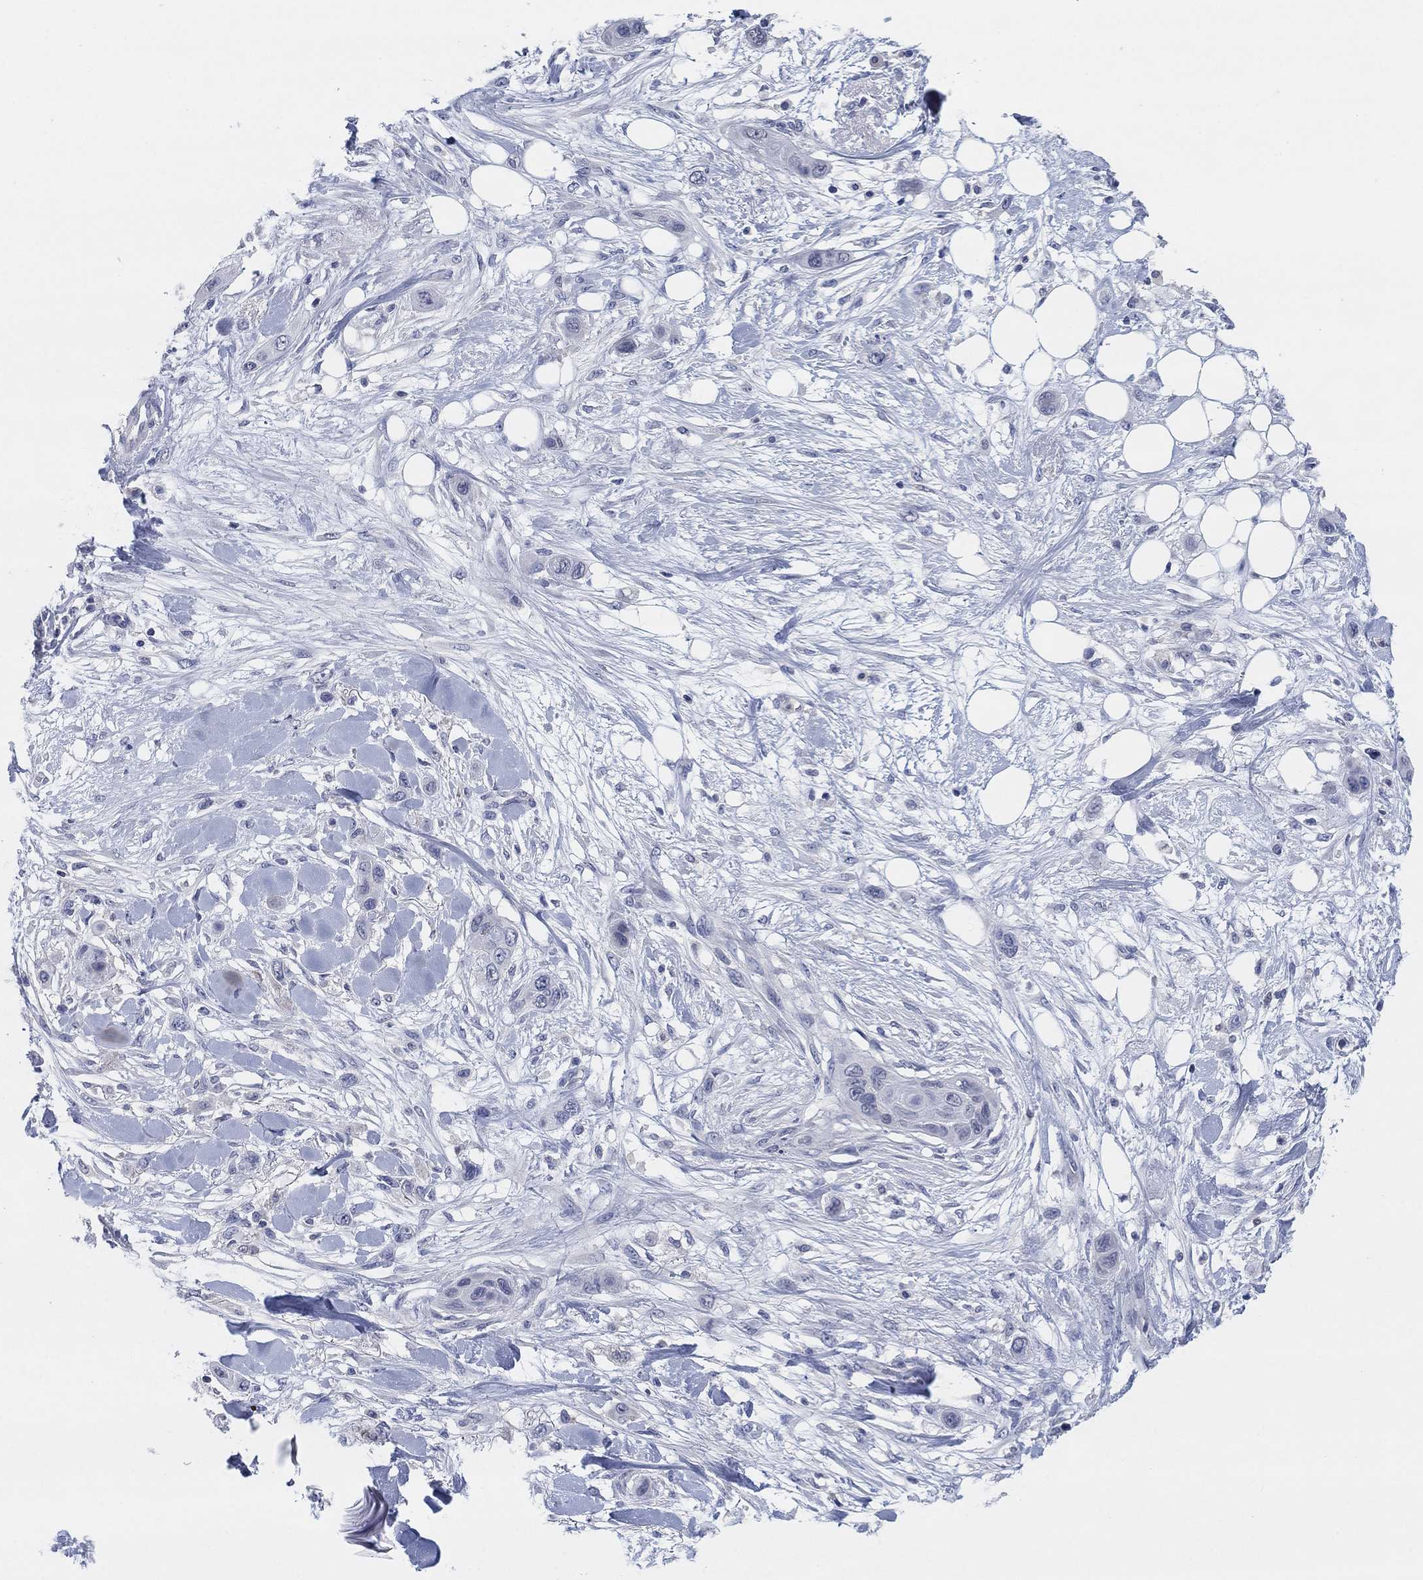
{"staining": {"intensity": "negative", "quantity": "none", "location": "none"}, "tissue": "skin cancer", "cell_type": "Tumor cells", "image_type": "cancer", "snomed": [{"axis": "morphology", "description": "Squamous cell carcinoma, NOS"}, {"axis": "topography", "description": "Skin"}], "caption": "This image is of skin cancer (squamous cell carcinoma) stained with immunohistochemistry to label a protein in brown with the nuclei are counter-stained blue. There is no staining in tumor cells.", "gene": "FER1L6", "patient": {"sex": "male", "age": 79}}